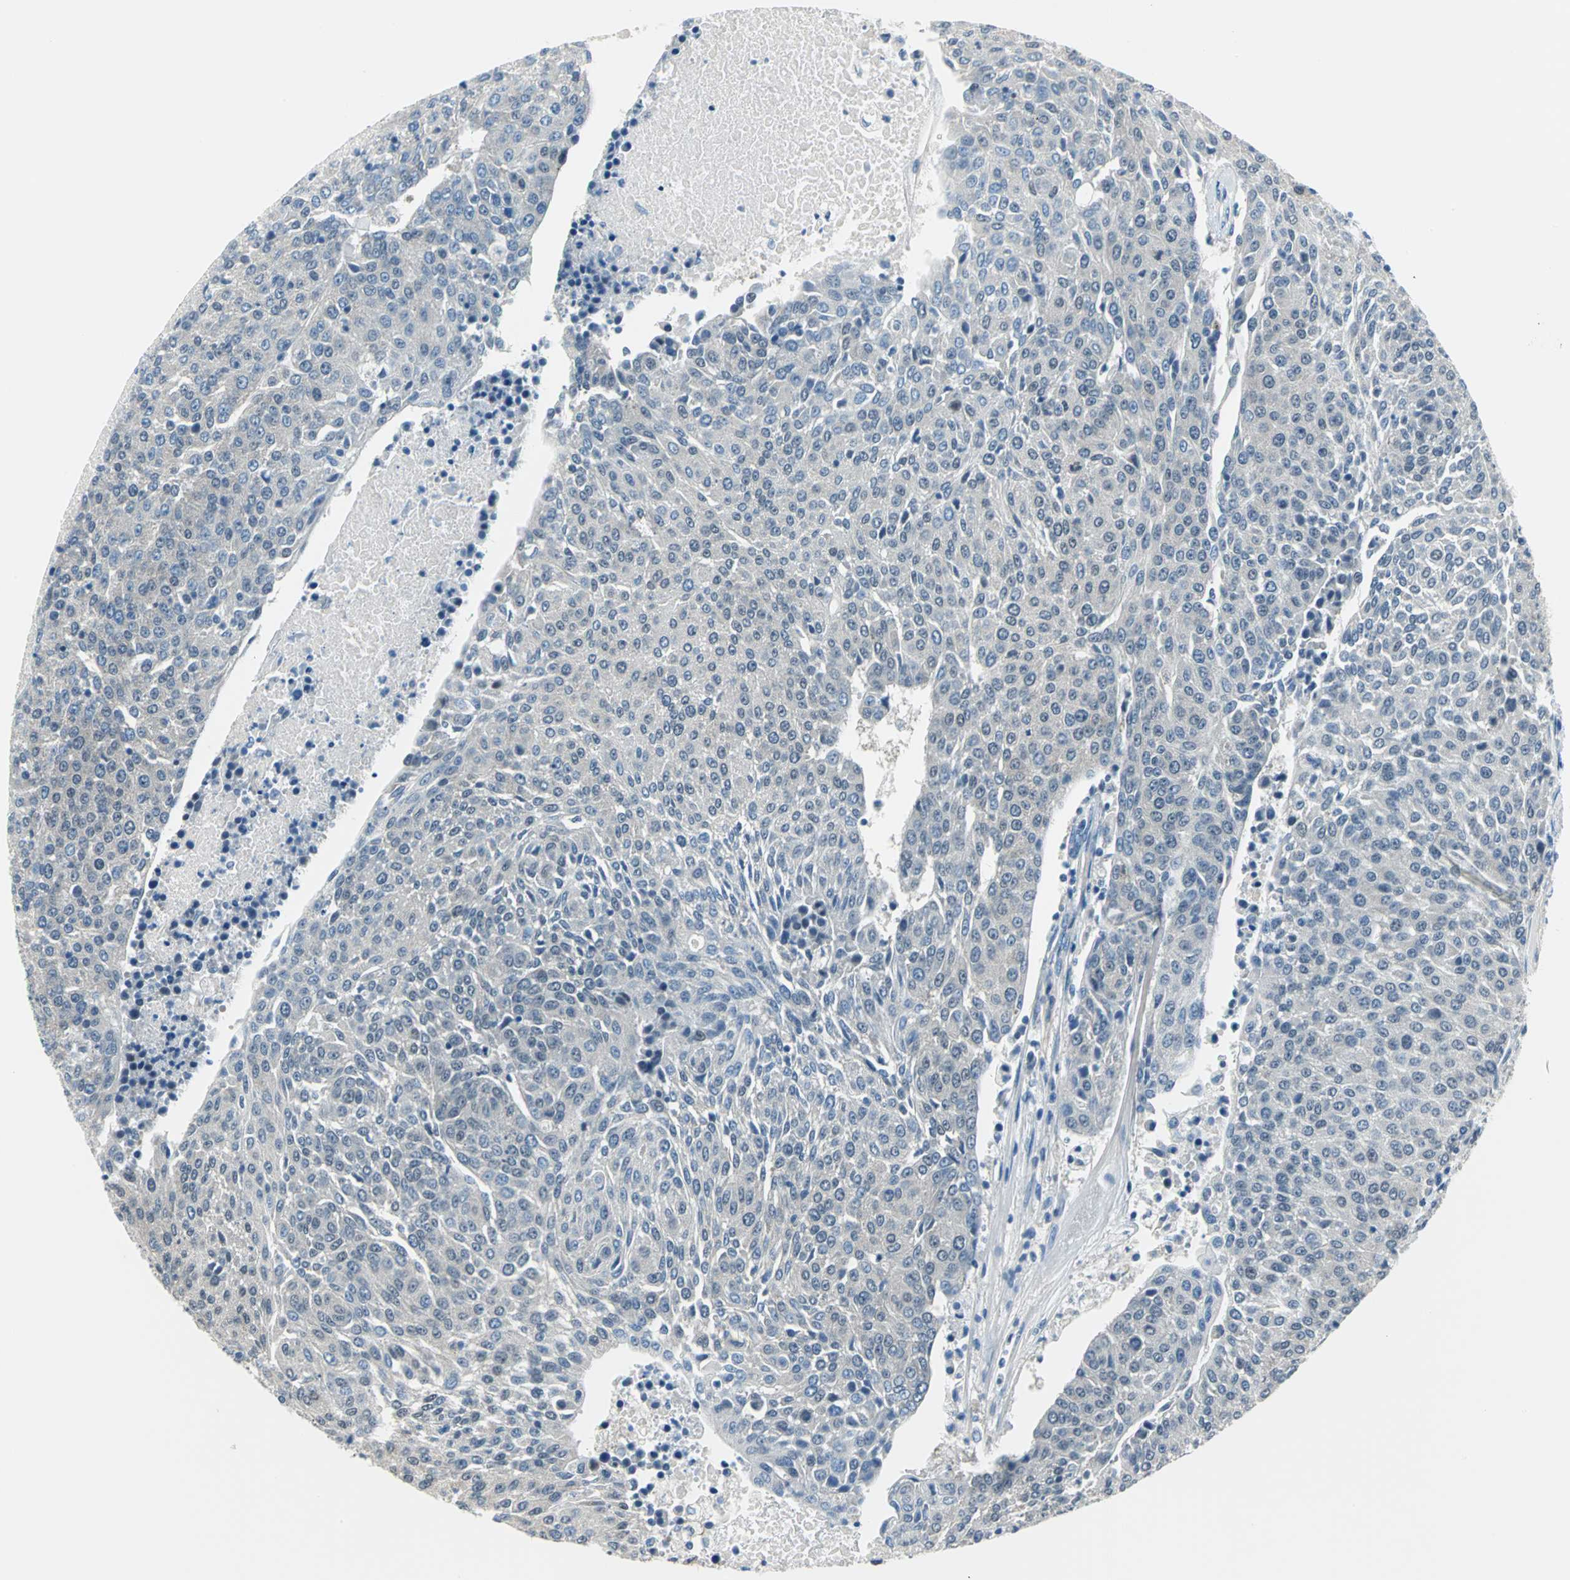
{"staining": {"intensity": "negative", "quantity": "none", "location": "none"}, "tissue": "urothelial cancer", "cell_type": "Tumor cells", "image_type": "cancer", "snomed": [{"axis": "morphology", "description": "Urothelial carcinoma, High grade"}, {"axis": "topography", "description": "Urinary bladder"}], "caption": "High power microscopy micrograph of an immunohistochemistry histopathology image of high-grade urothelial carcinoma, revealing no significant positivity in tumor cells.", "gene": "ZNF415", "patient": {"sex": "female", "age": 85}}